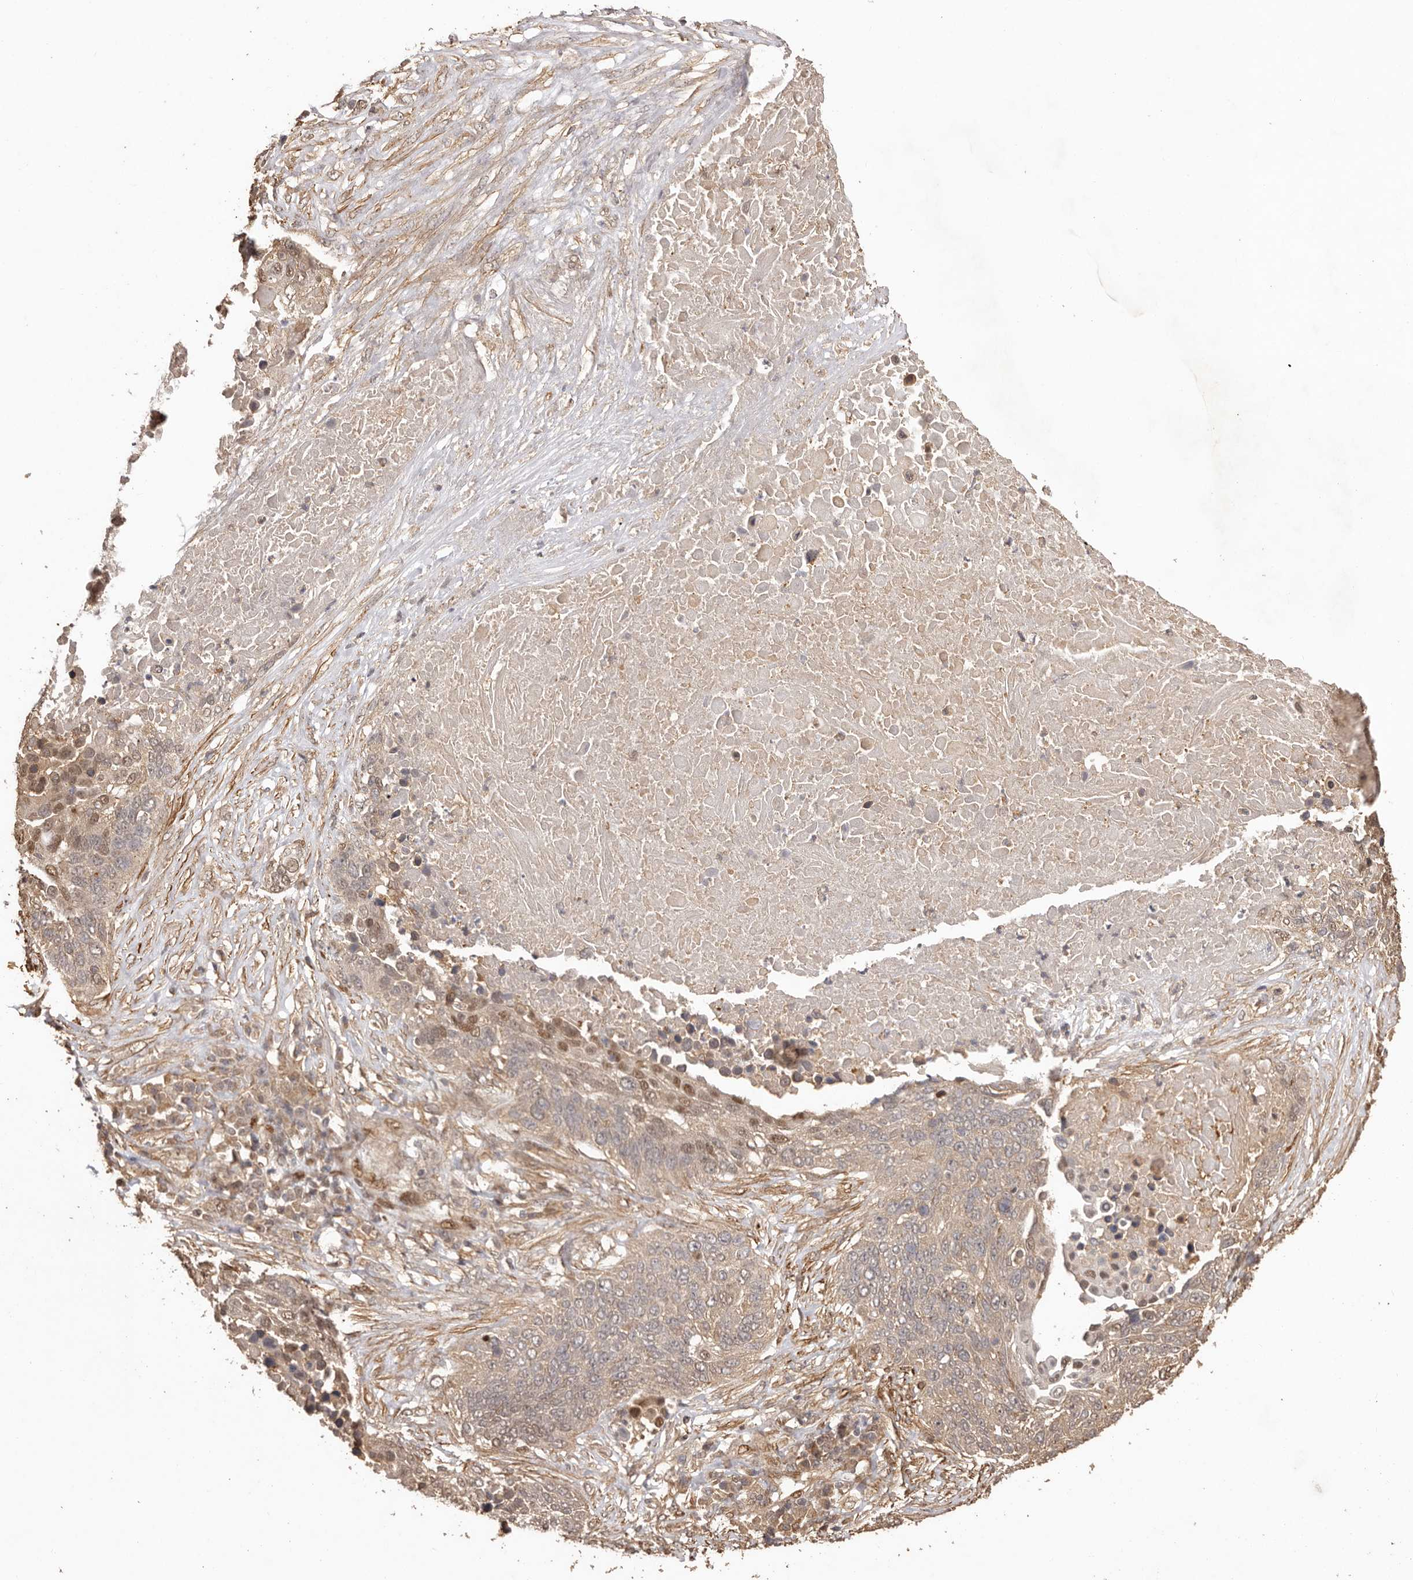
{"staining": {"intensity": "moderate", "quantity": "<25%", "location": "nuclear"}, "tissue": "lung cancer", "cell_type": "Tumor cells", "image_type": "cancer", "snomed": [{"axis": "morphology", "description": "Squamous cell carcinoma, NOS"}, {"axis": "topography", "description": "Lung"}], "caption": "A micrograph of lung cancer stained for a protein displays moderate nuclear brown staining in tumor cells.", "gene": "UBR2", "patient": {"sex": "male", "age": 66}}